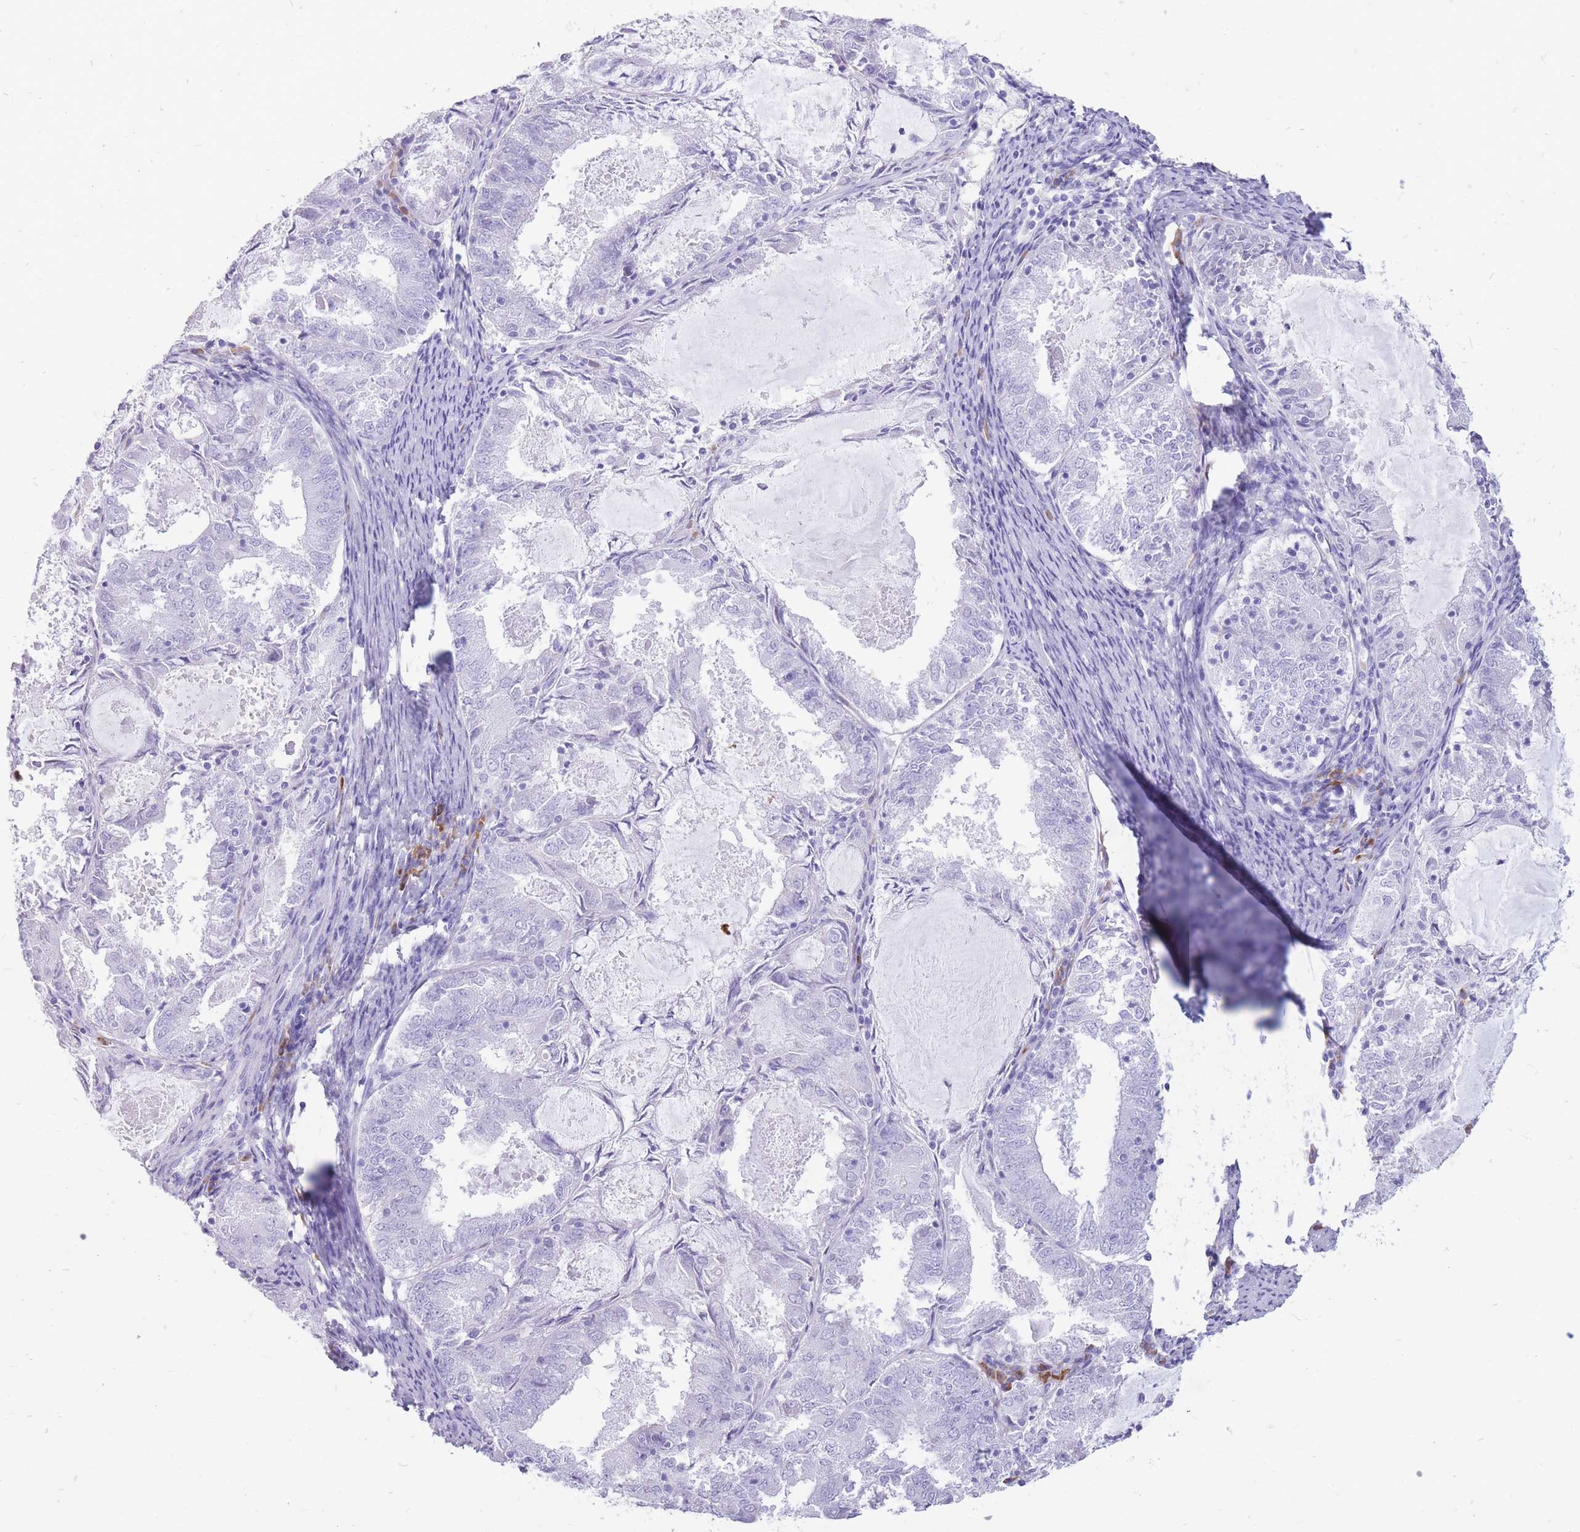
{"staining": {"intensity": "negative", "quantity": "none", "location": "none"}, "tissue": "endometrial cancer", "cell_type": "Tumor cells", "image_type": "cancer", "snomed": [{"axis": "morphology", "description": "Adenocarcinoma, NOS"}, {"axis": "topography", "description": "Endometrium"}], "caption": "This histopathology image is of endometrial adenocarcinoma stained with immunohistochemistry to label a protein in brown with the nuclei are counter-stained blue. There is no positivity in tumor cells. (DAB IHC, high magnification).", "gene": "ZFP37", "patient": {"sex": "female", "age": 57}}